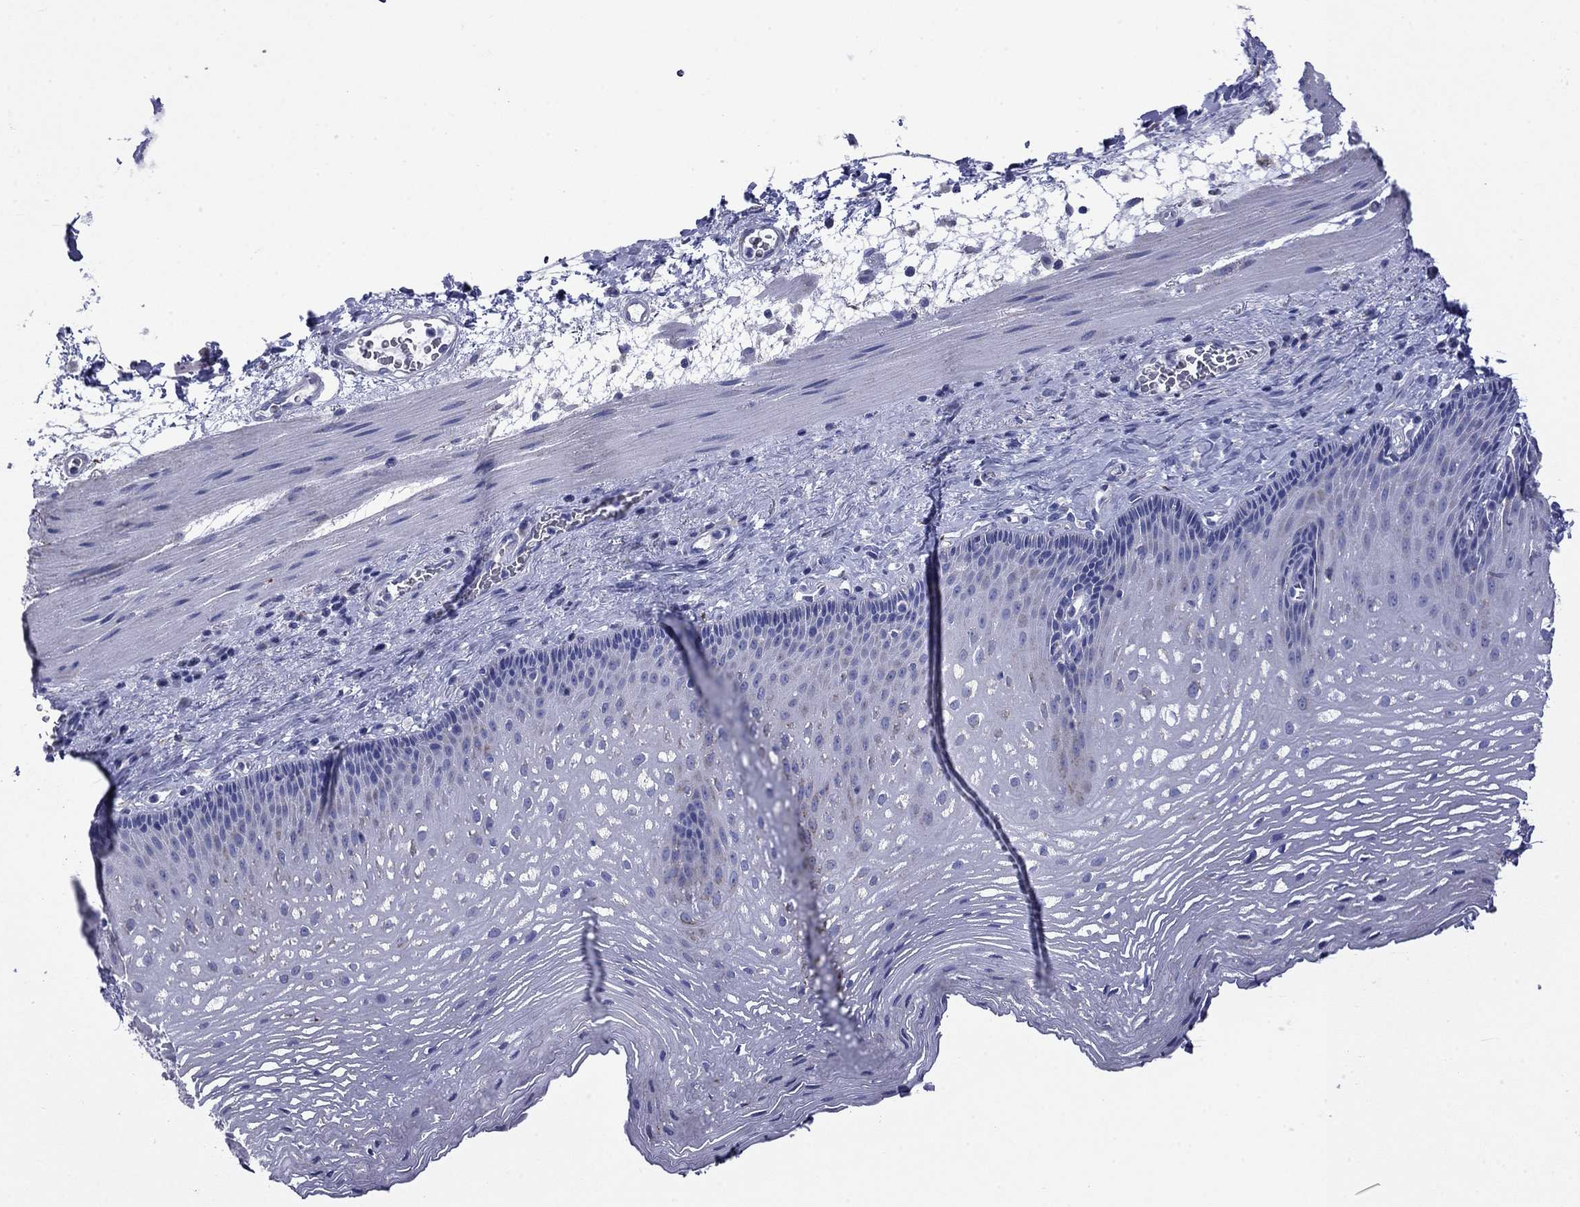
{"staining": {"intensity": "negative", "quantity": "none", "location": "none"}, "tissue": "esophagus", "cell_type": "Squamous epithelial cells", "image_type": "normal", "snomed": [{"axis": "morphology", "description": "Normal tissue, NOS"}, {"axis": "topography", "description": "Esophagus"}], "caption": "This micrograph is of unremarkable esophagus stained with IHC to label a protein in brown with the nuclei are counter-stained blue. There is no expression in squamous epithelial cells.", "gene": "ACADSB", "patient": {"sex": "male", "age": 76}}